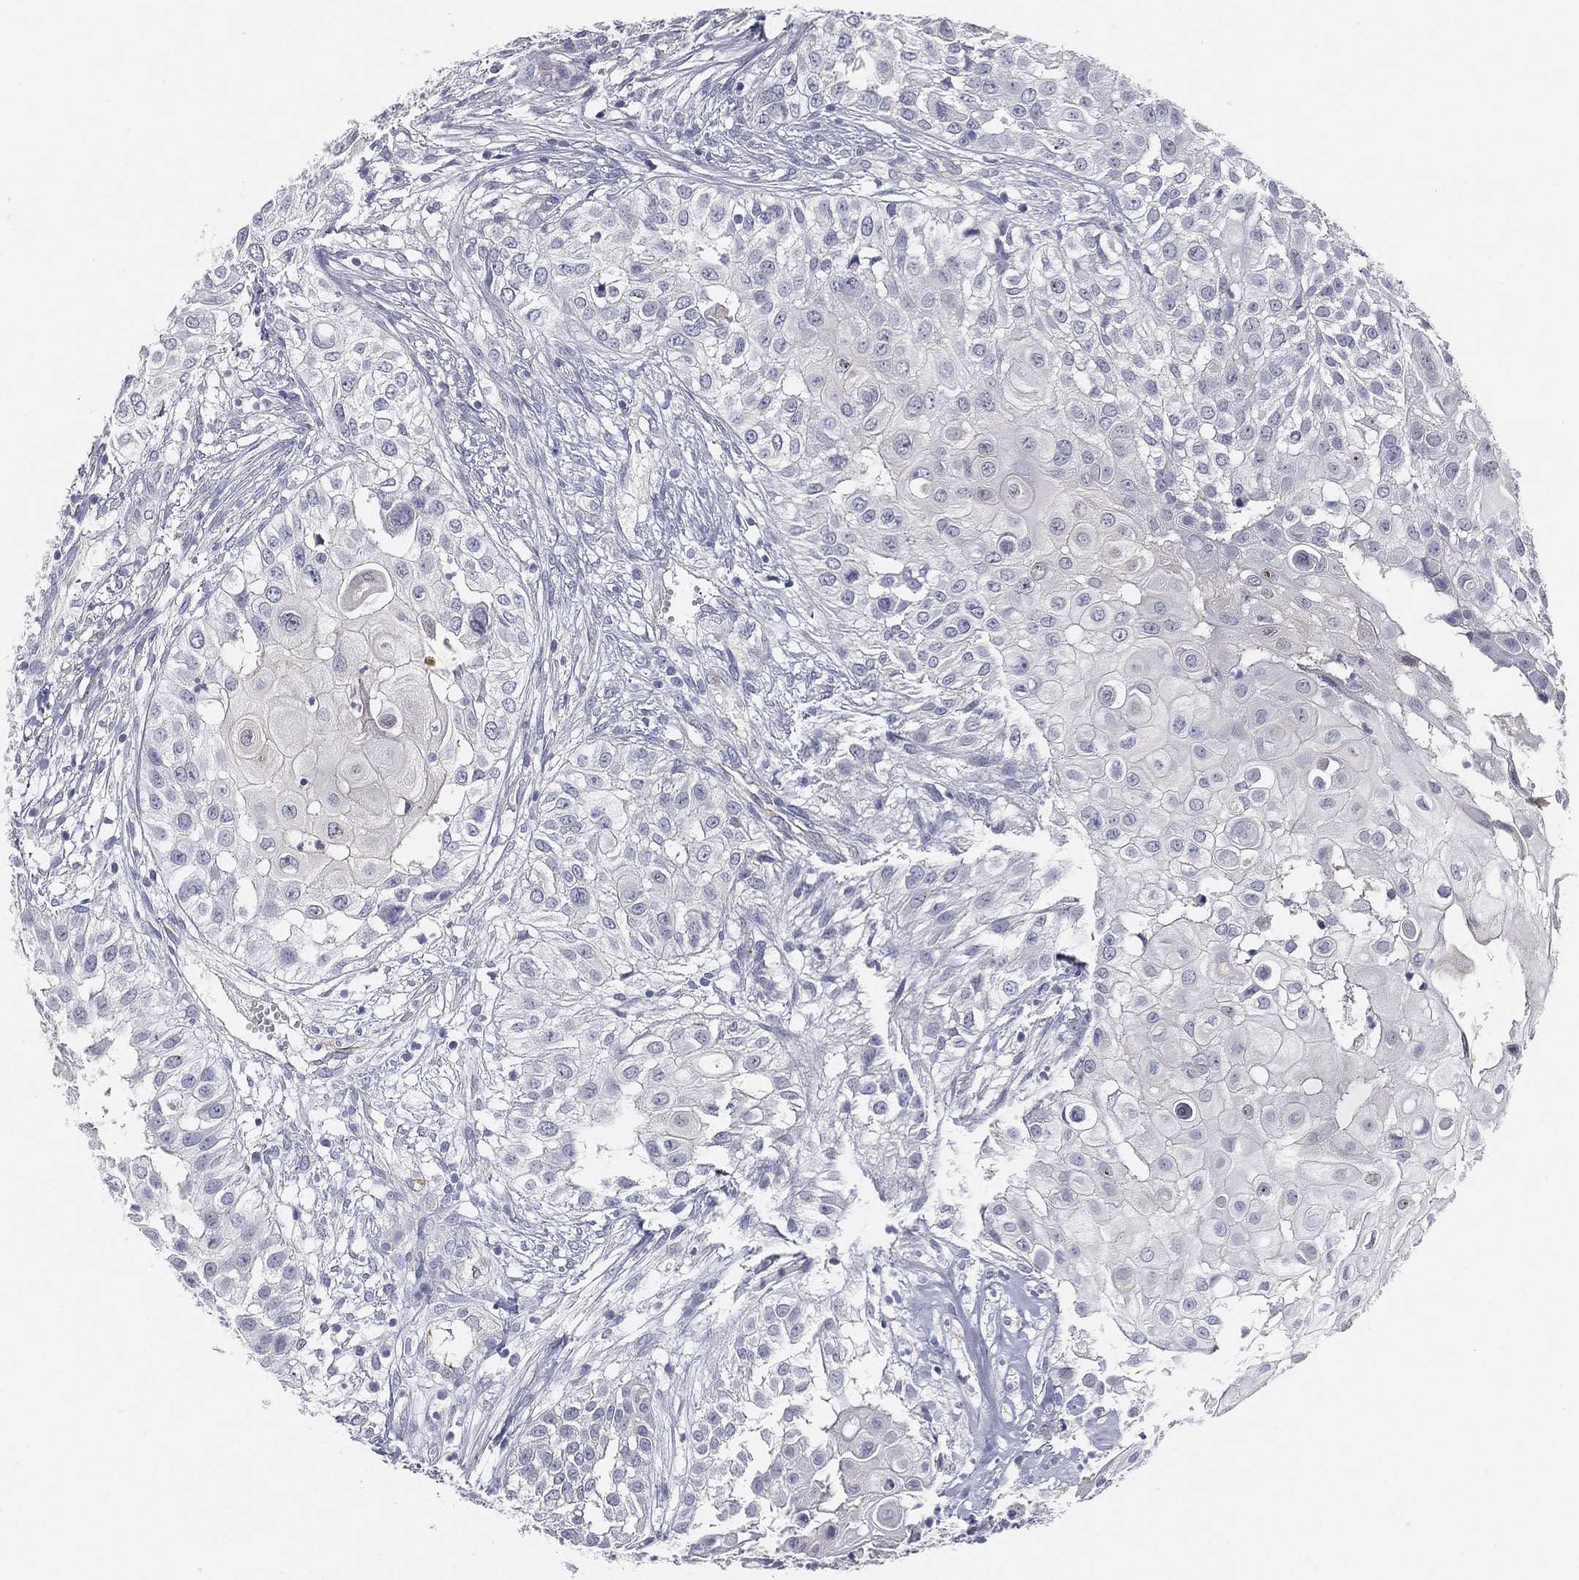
{"staining": {"intensity": "negative", "quantity": "none", "location": "none"}, "tissue": "urothelial cancer", "cell_type": "Tumor cells", "image_type": "cancer", "snomed": [{"axis": "morphology", "description": "Urothelial carcinoma, High grade"}, {"axis": "topography", "description": "Urinary bladder"}], "caption": "IHC photomicrograph of urothelial carcinoma (high-grade) stained for a protein (brown), which shows no positivity in tumor cells. (Brightfield microscopy of DAB immunohistochemistry at high magnification).", "gene": "C5orf46", "patient": {"sex": "female", "age": 79}}